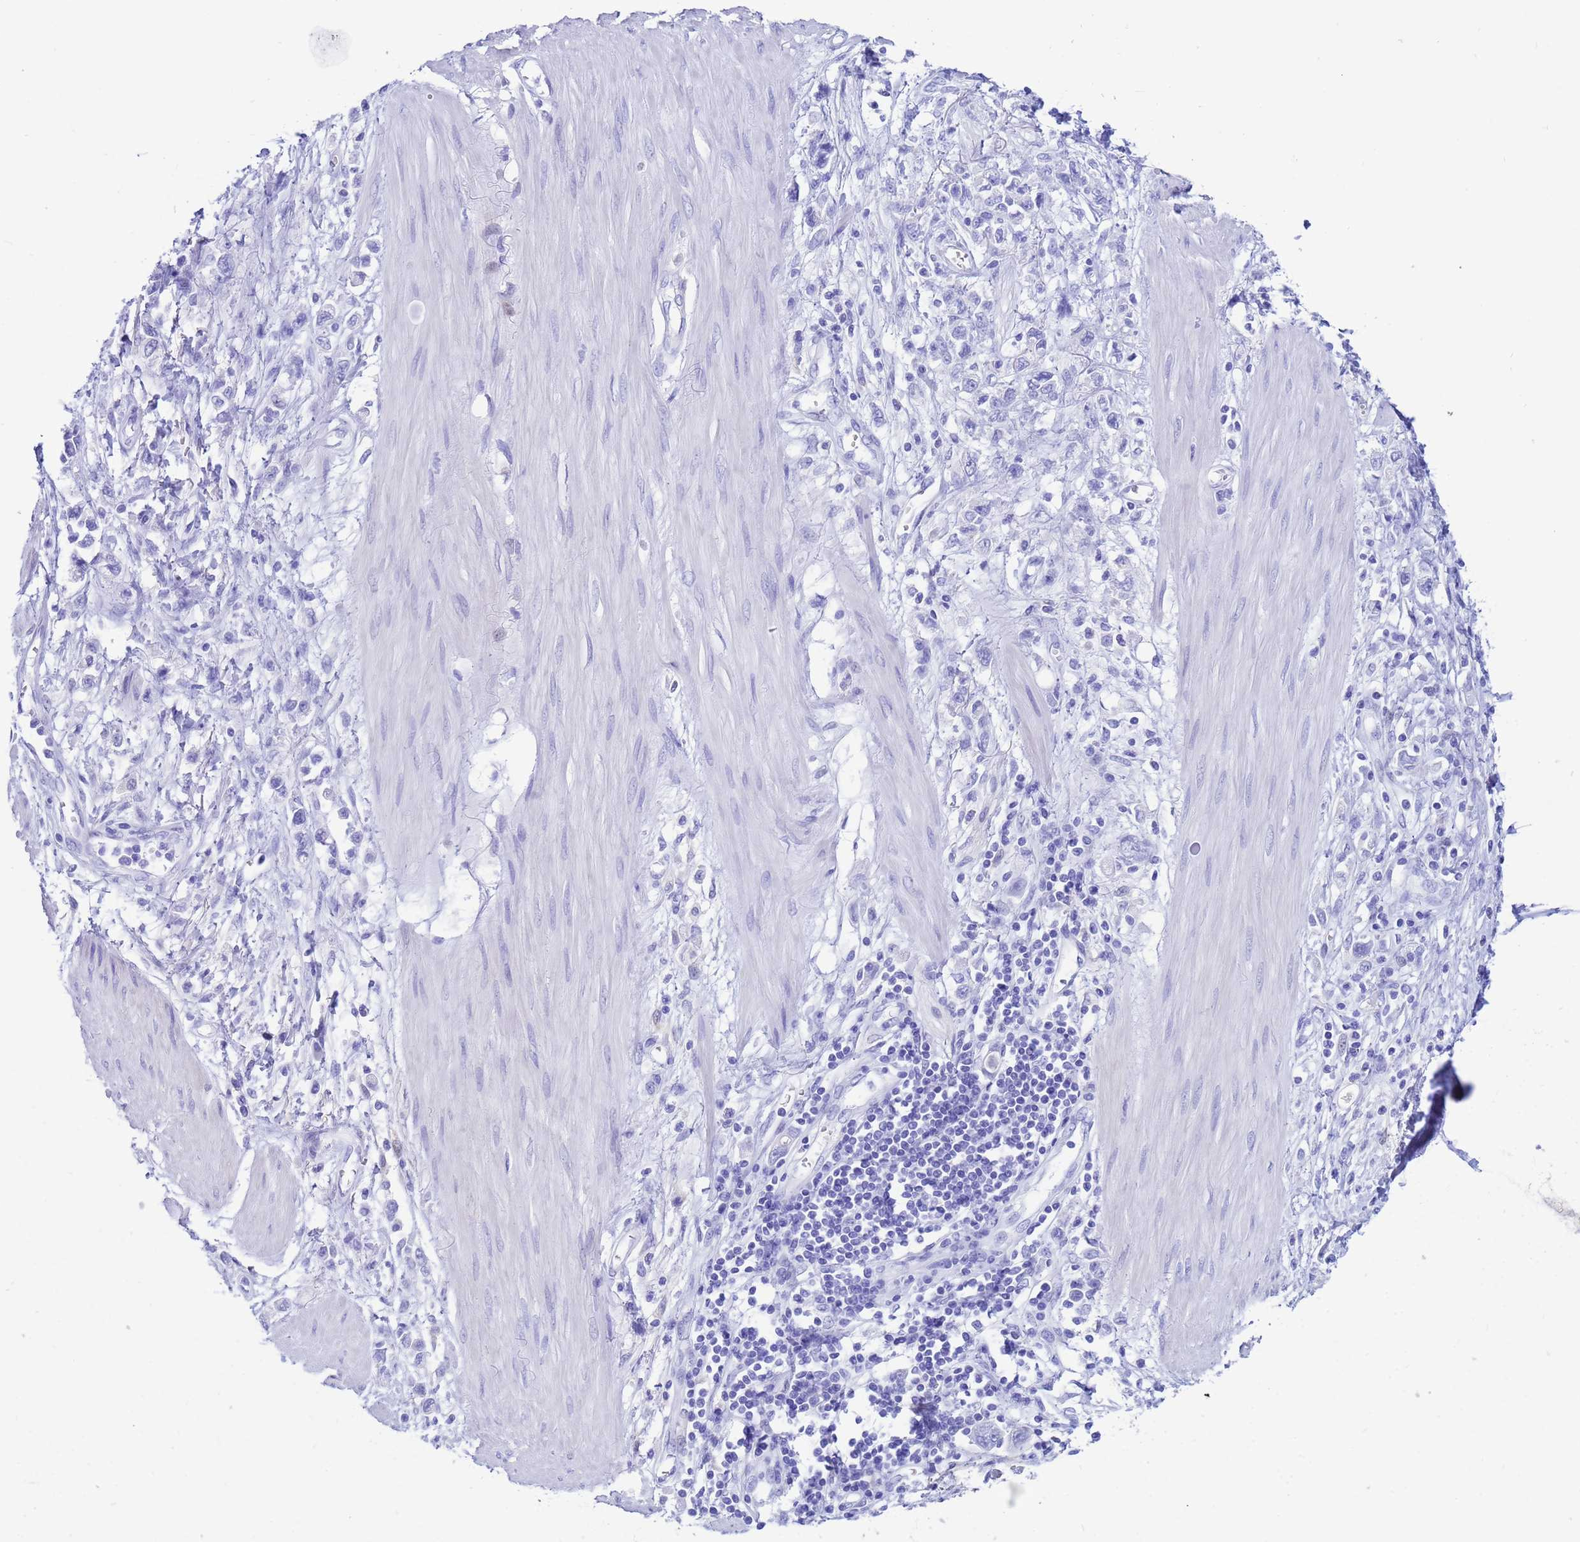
{"staining": {"intensity": "negative", "quantity": "none", "location": "none"}, "tissue": "stomach cancer", "cell_type": "Tumor cells", "image_type": "cancer", "snomed": [{"axis": "morphology", "description": "Adenocarcinoma, NOS"}, {"axis": "topography", "description": "Stomach"}], "caption": "This is an immunohistochemistry micrograph of human stomach cancer (adenocarcinoma). There is no staining in tumor cells.", "gene": "AKR1C2", "patient": {"sex": "female", "age": 76}}